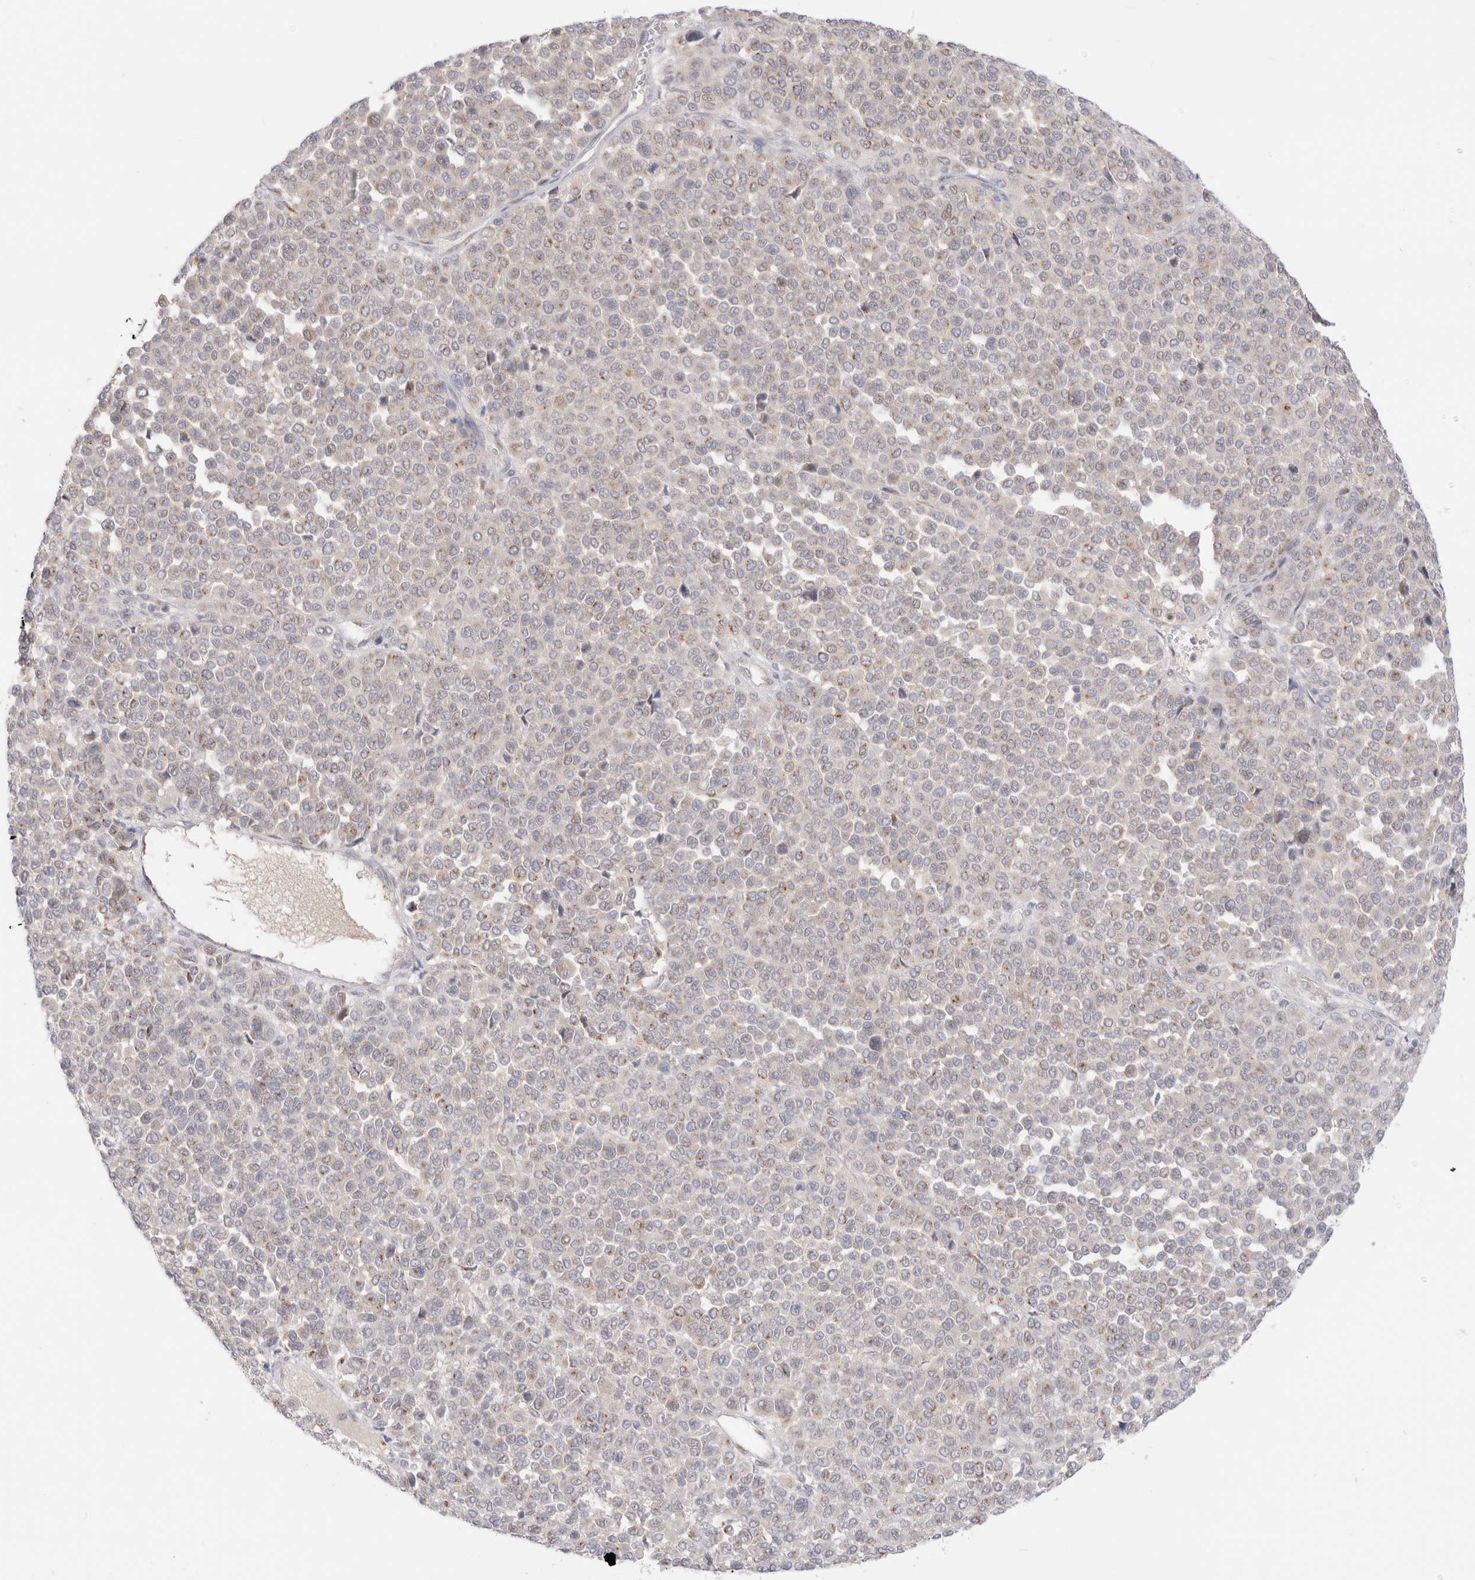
{"staining": {"intensity": "weak", "quantity": "<25%", "location": "cytoplasmic/membranous"}, "tissue": "melanoma", "cell_type": "Tumor cells", "image_type": "cancer", "snomed": [{"axis": "morphology", "description": "Malignant melanoma, Metastatic site"}, {"axis": "topography", "description": "Pancreas"}], "caption": "Tumor cells are negative for brown protein staining in malignant melanoma (metastatic site).", "gene": "EFCAB13", "patient": {"sex": "female", "age": 30}}